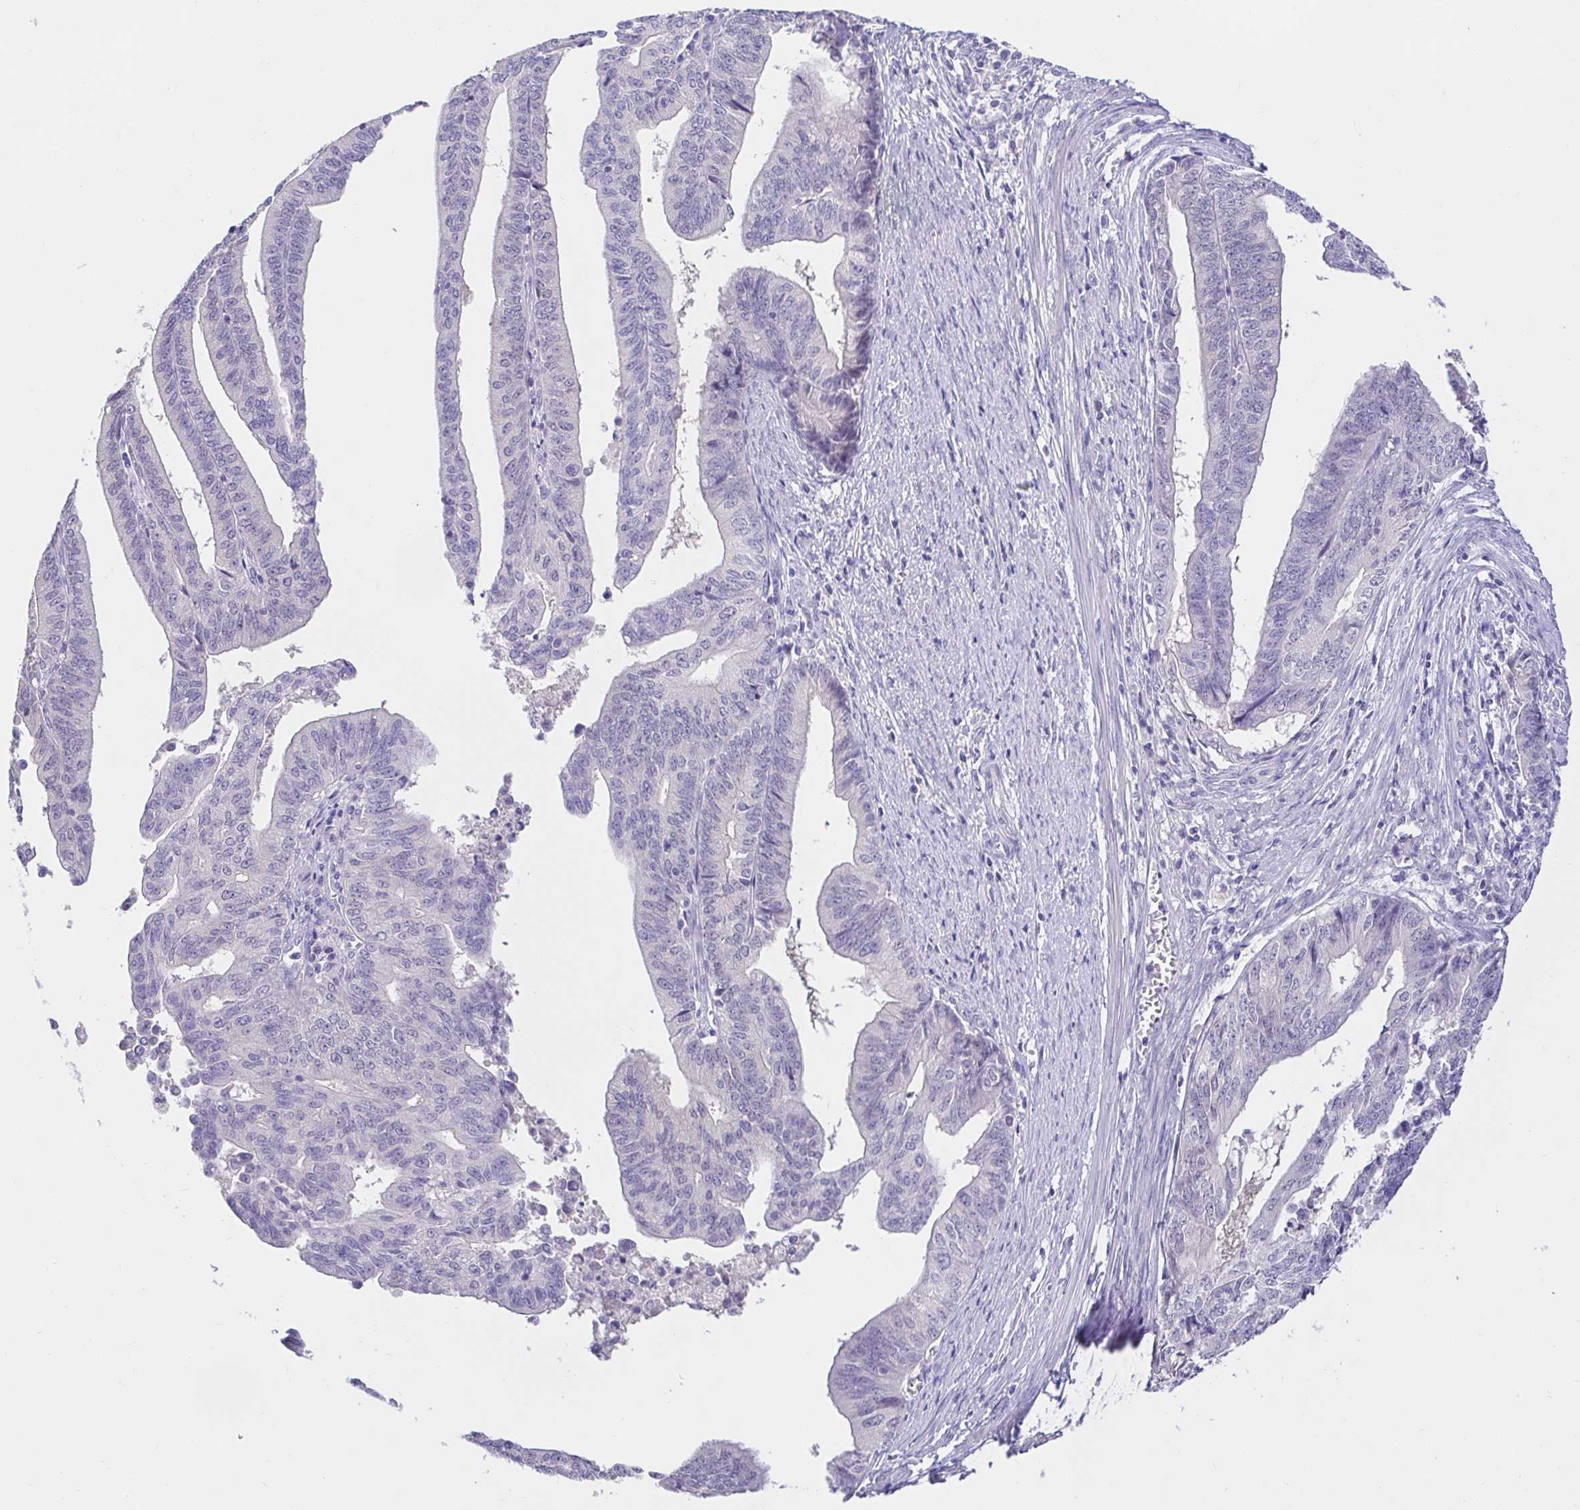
{"staining": {"intensity": "negative", "quantity": "none", "location": "none"}, "tissue": "endometrial cancer", "cell_type": "Tumor cells", "image_type": "cancer", "snomed": [{"axis": "morphology", "description": "Adenocarcinoma, NOS"}, {"axis": "topography", "description": "Endometrium"}], "caption": "Tumor cells are negative for brown protein staining in endometrial cancer (adenocarcinoma).", "gene": "CDO1", "patient": {"sex": "female", "age": 65}}